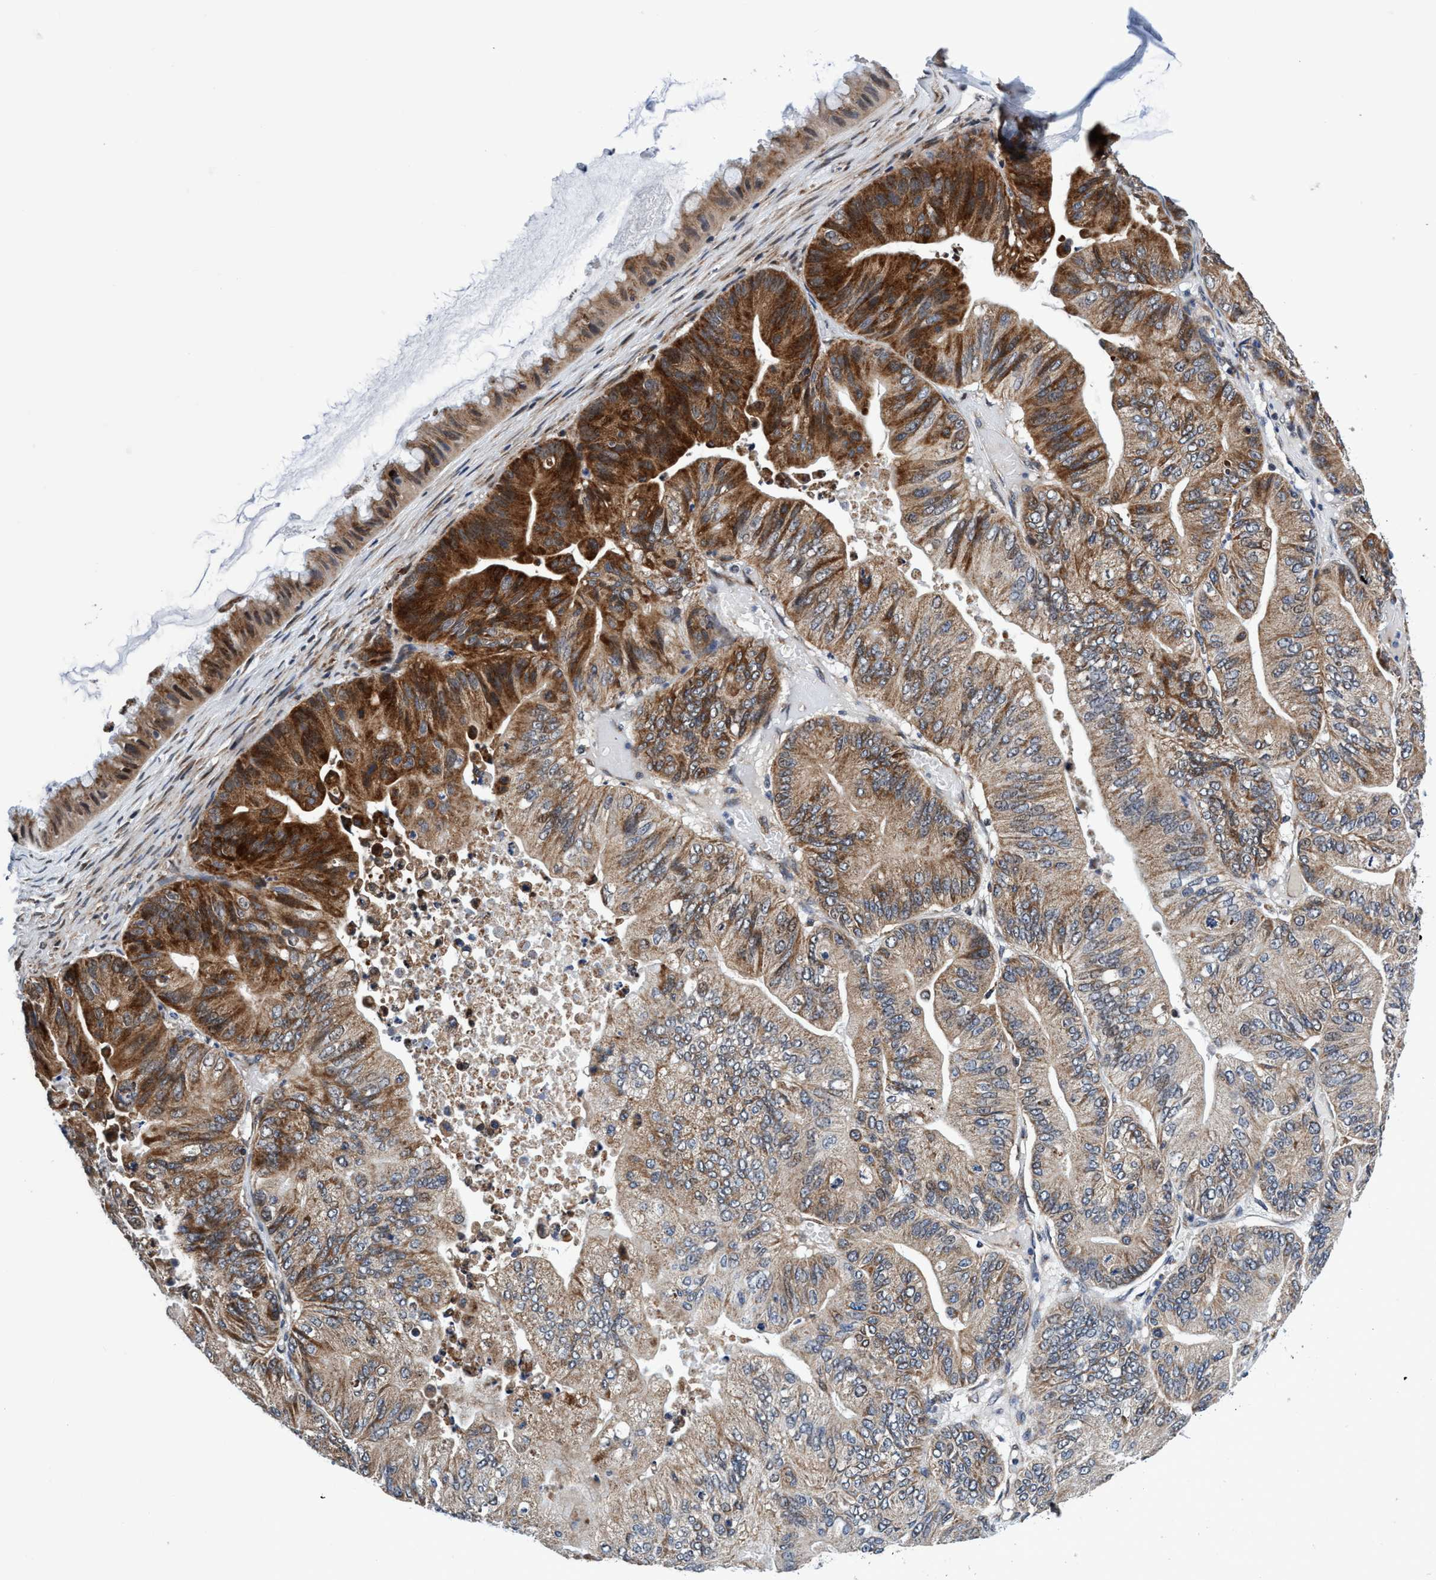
{"staining": {"intensity": "strong", "quantity": "25%-75%", "location": "cytoplasmic/membranous"}, "tissue": "ovarian cancer", "cell_type": "Tumor cells", "image_type": "cancer", "snomed": [{"axis": "morphology", "description": "Cystadenocarcinoma, mucinous, NOS"}, {"axis": "topography", "description": "Ovary"}], "caption": "Ovarian cancer tissue exhibits strong cytoplasmic/membranous positivity in about 25%-75% of tumor cells", "gene": "AGAP2", "patient": {"sex": "female", "age": 61}}